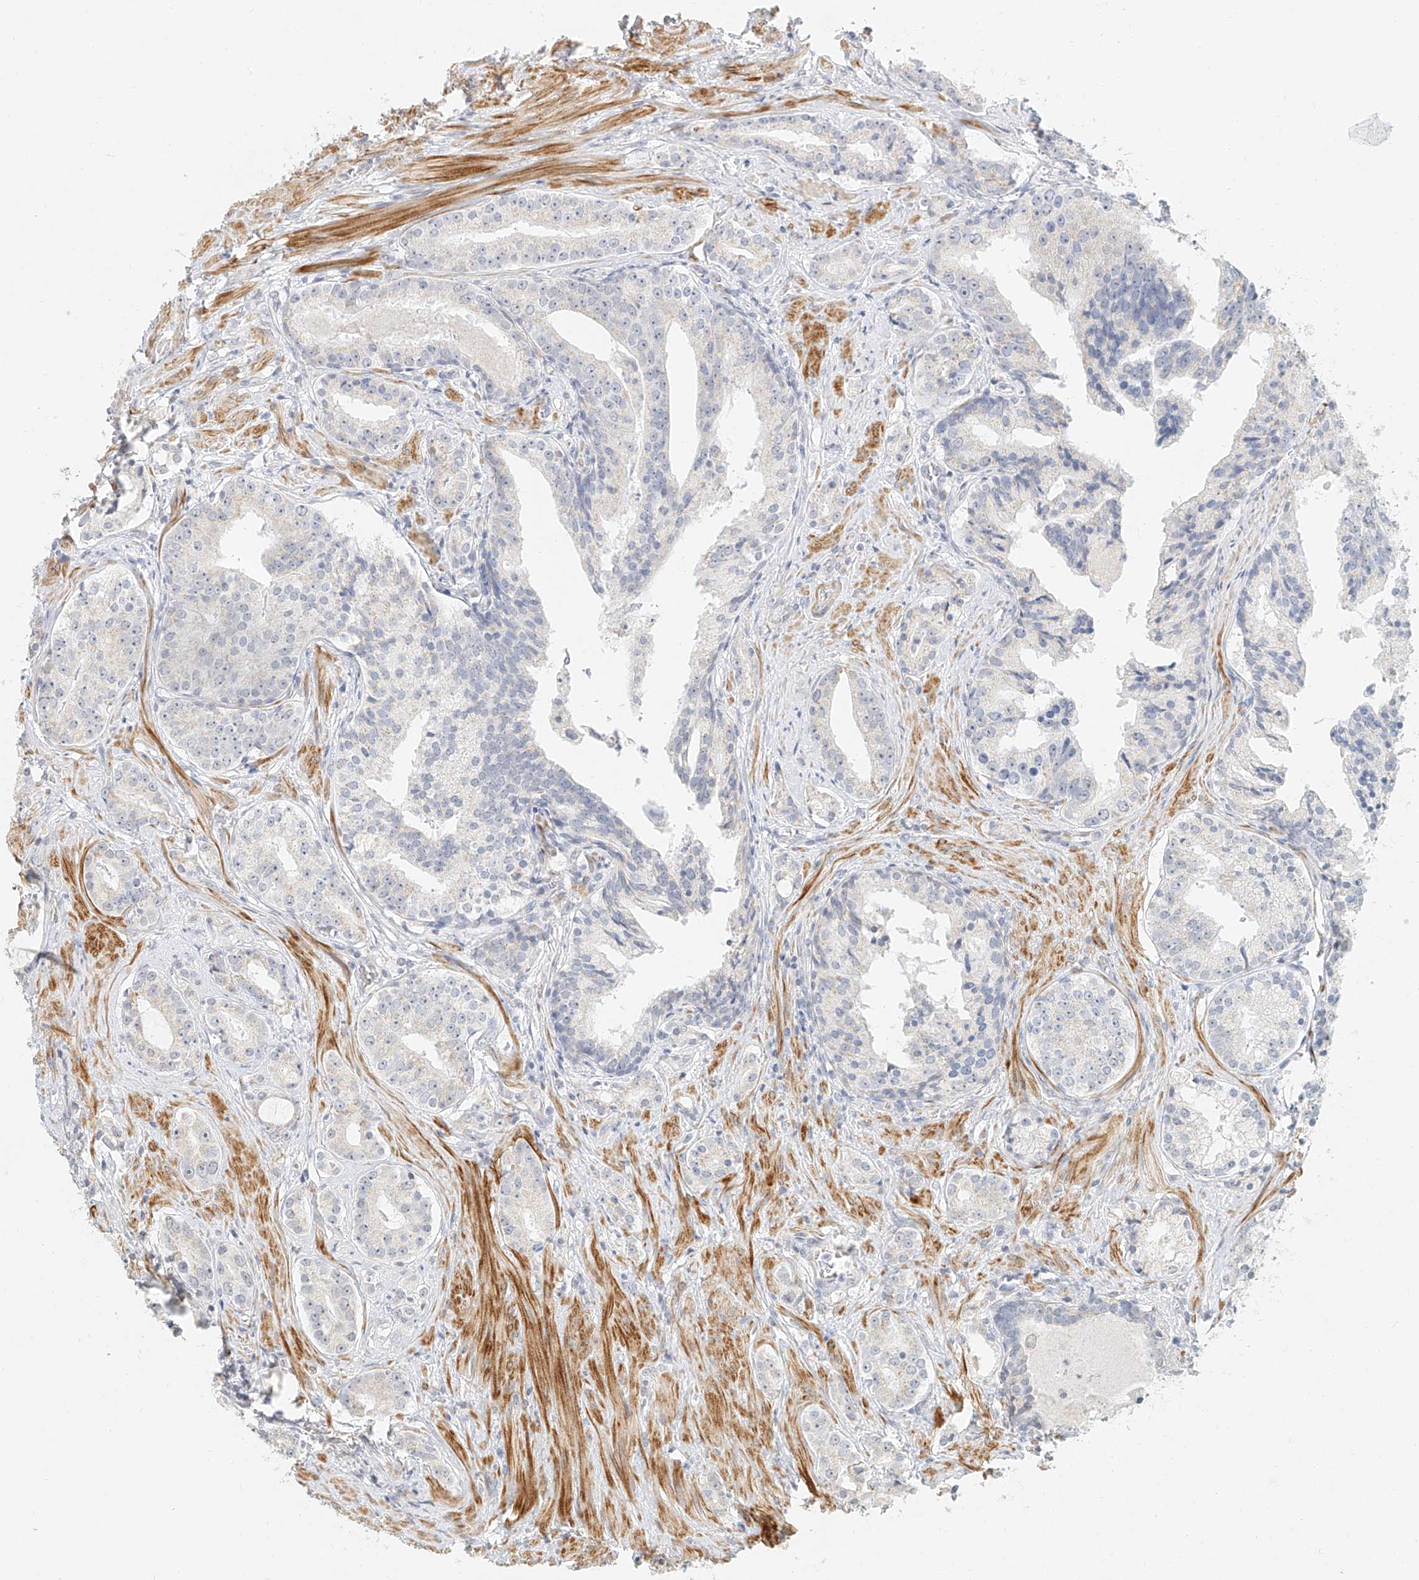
{"staining": {"intensity": "negative", "quantity": "none", "location": "none"}, "tissue": "prostate cancer", "cell_type": "Tumor cells", "image_type": "cancer", "snomed": [{"axis": "morphology", "description": "Adenocarcinoma, High grade"}, {"axis": "topography", "description": "Prostate"}], "caption": "Immunohistochemical staining of prostate cancer (adenocarcinoma (high-grade)) displays no significant positivity in tumor cells. Nuclei are stained in blue.", "gene": "CXorf58", "patient": {"sex": "male", "age": 58}}